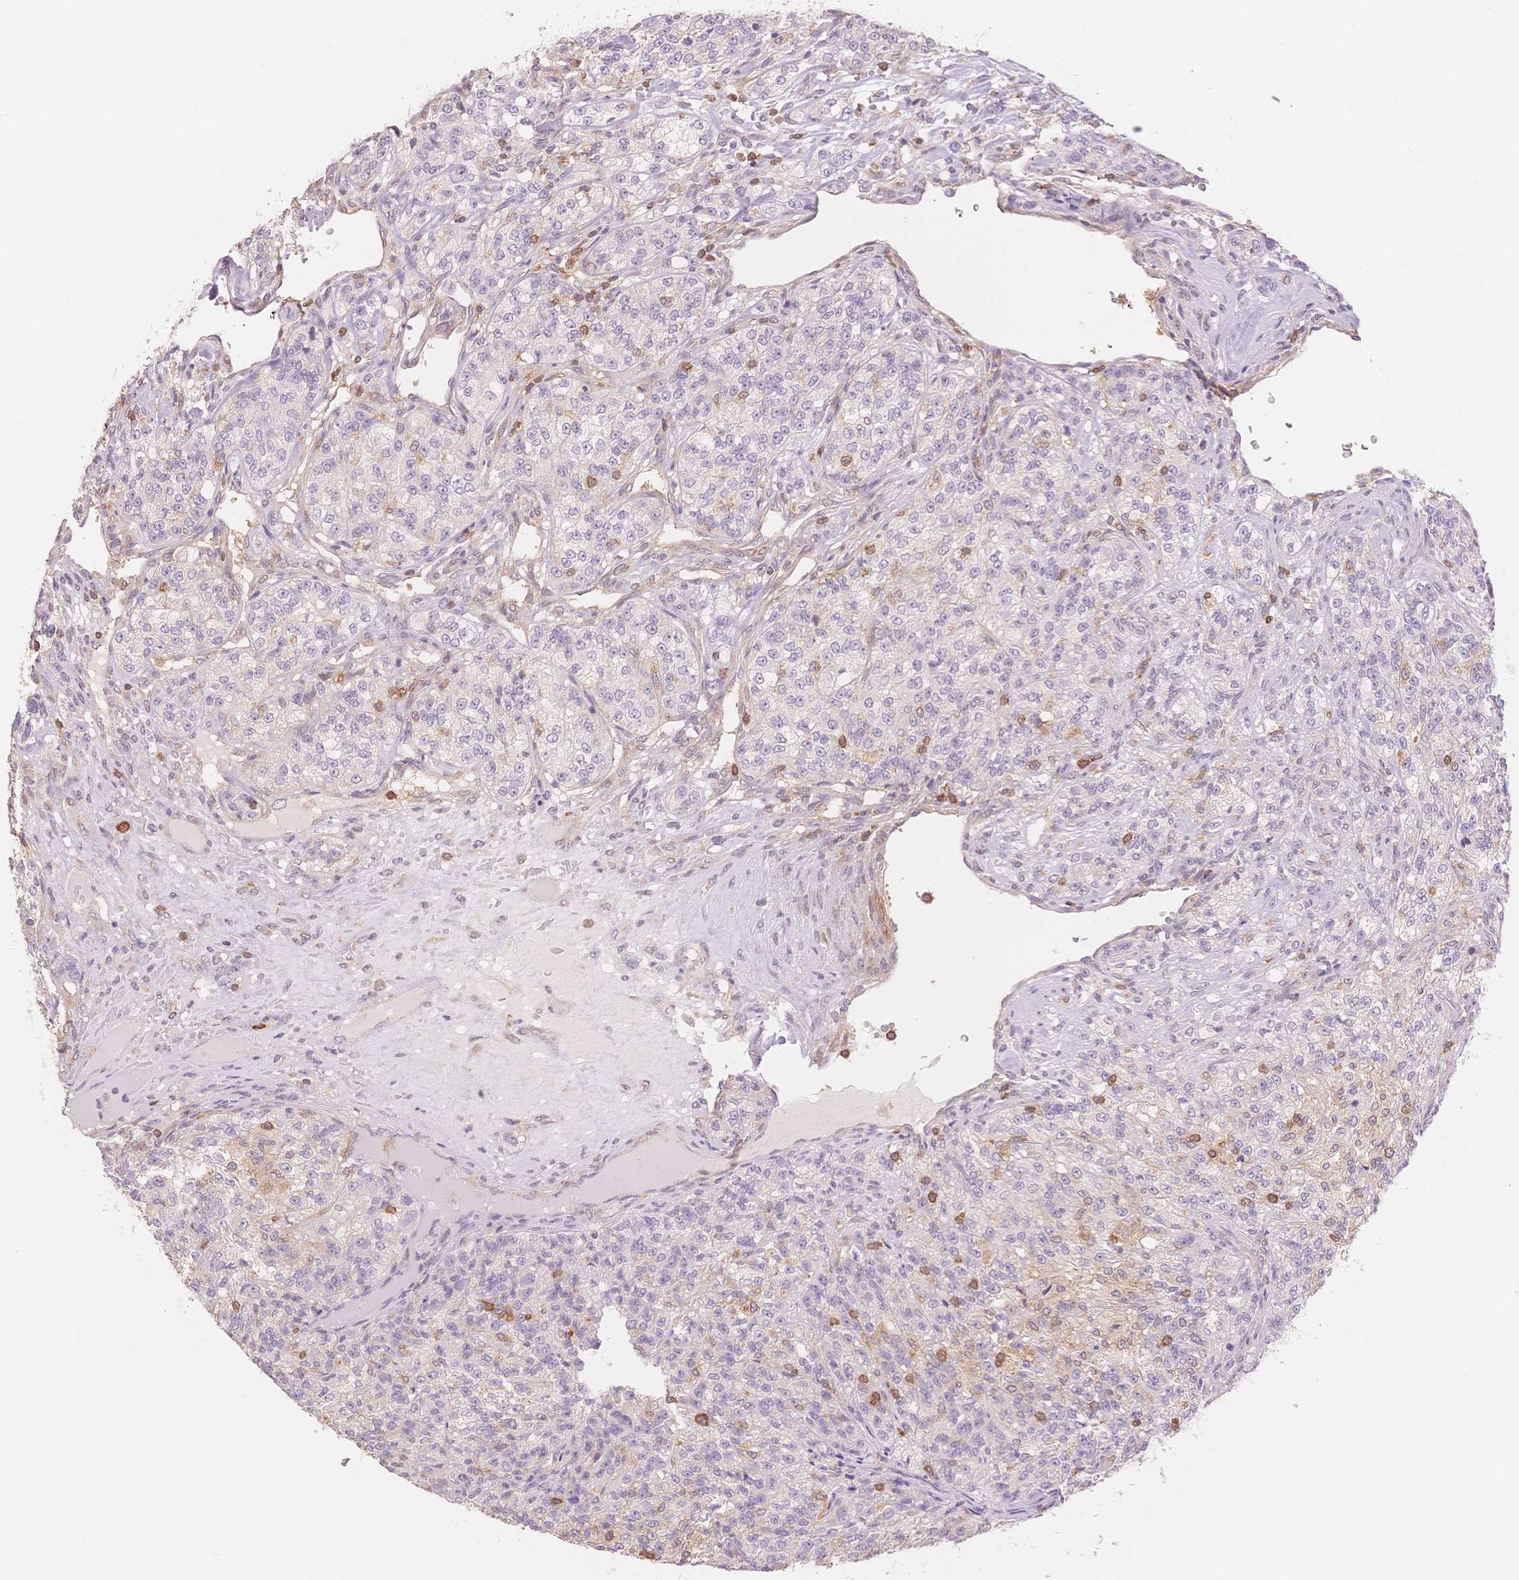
{"staining": {"intensity": "negative", "quantity": "none", "location": "none"}, "tissue": "renal cancer", "cell_type": "Tumor cells", "image_type": "cancer", "snomed": [{"axis": "morphology", "description": "Adenocarcinoma, NOS"}, {"axis": "topography", "description": "Kidney"}], "caption": "This is a histopathology image of IHC staining of renal cancer, which shows no positivity in tumor cells.", "gene": "STK39", "patient": {"sex": "female", "age": 63}}